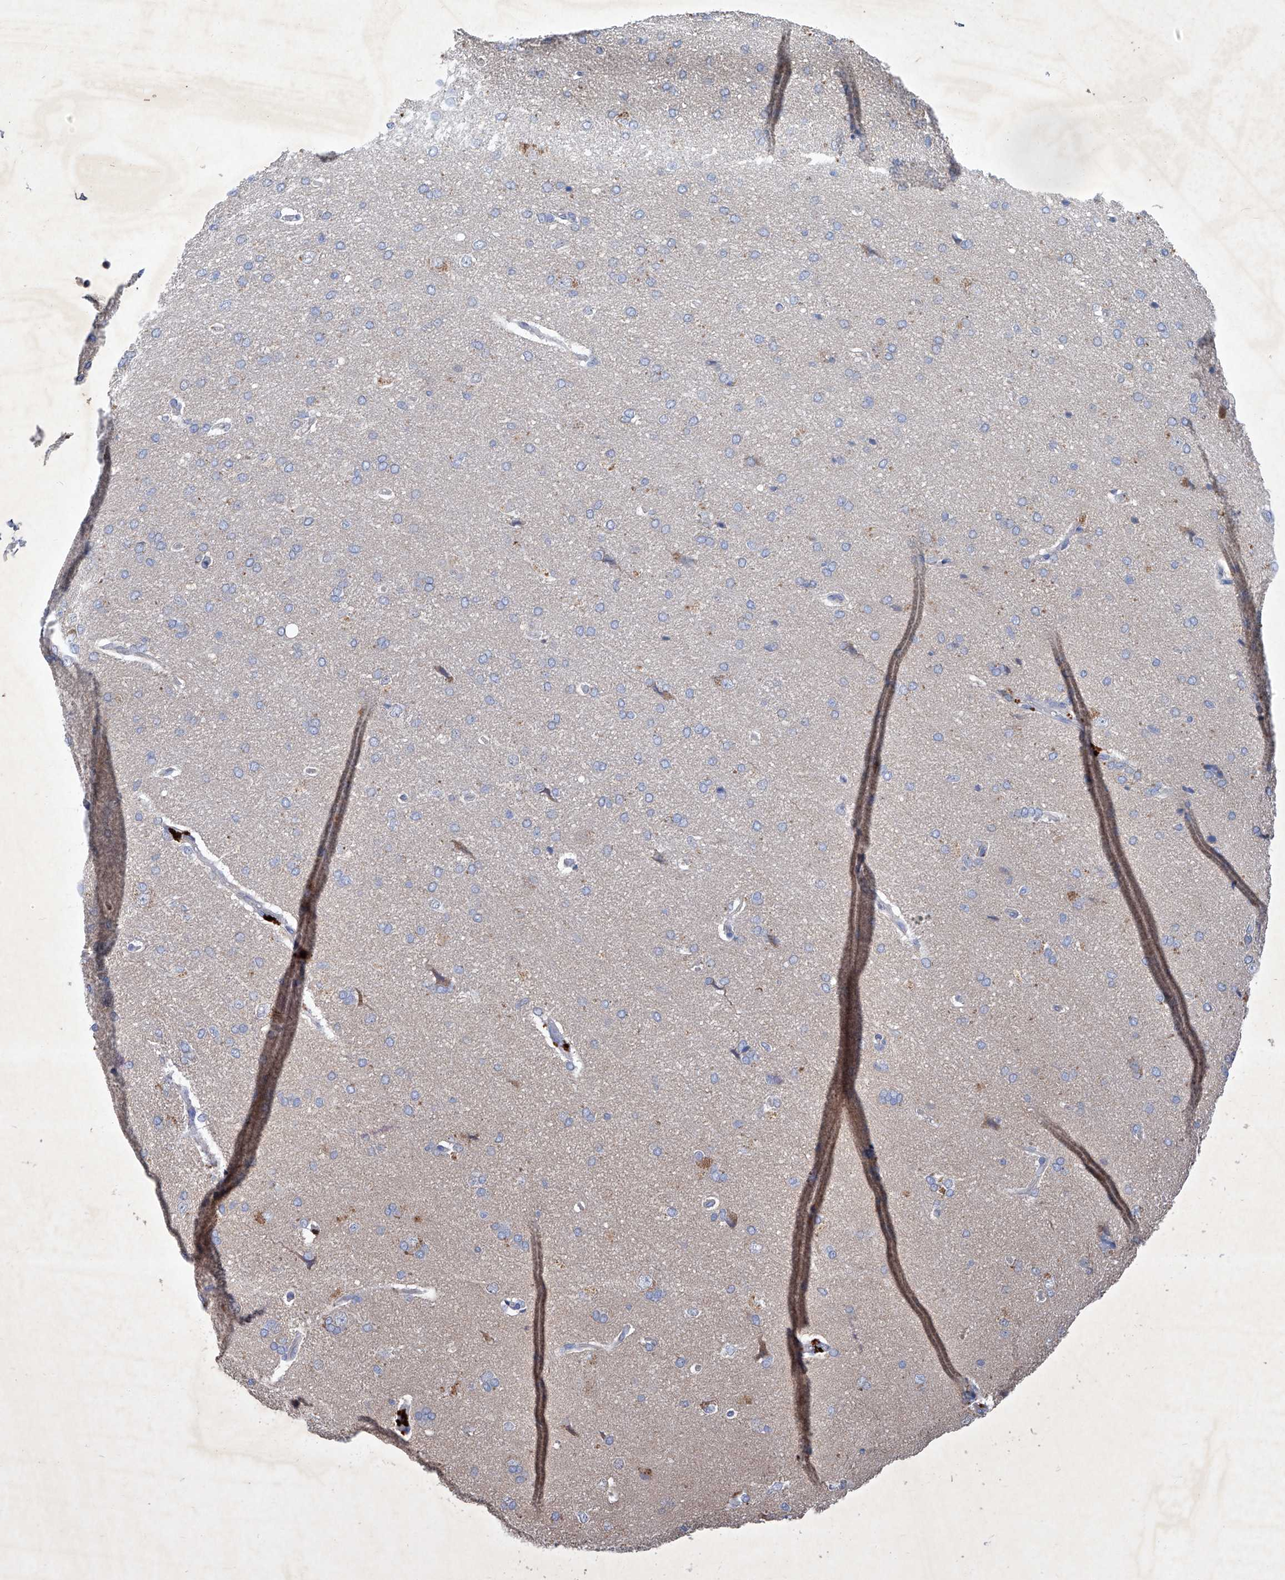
{"staining": {"intensity": "negative", "quantity": "none", "location": "none"}, "tissue": "cerebral cortex", "cell_type": "Endothelial cells", "image_type": "normal", "snomed": [{"axis": "morphology", "description": "Normal tissue, NOS"}, {"axis": "topography", "description": "Cerebral cortex"}], "caption": "The immunohistochemistry (IHC) image has no significant staining in endothelial cells of cerebral cortex. Nuclei are stained in blue.", "gene": "SBK2", "patient": {"sex": "male", "age": 62}}